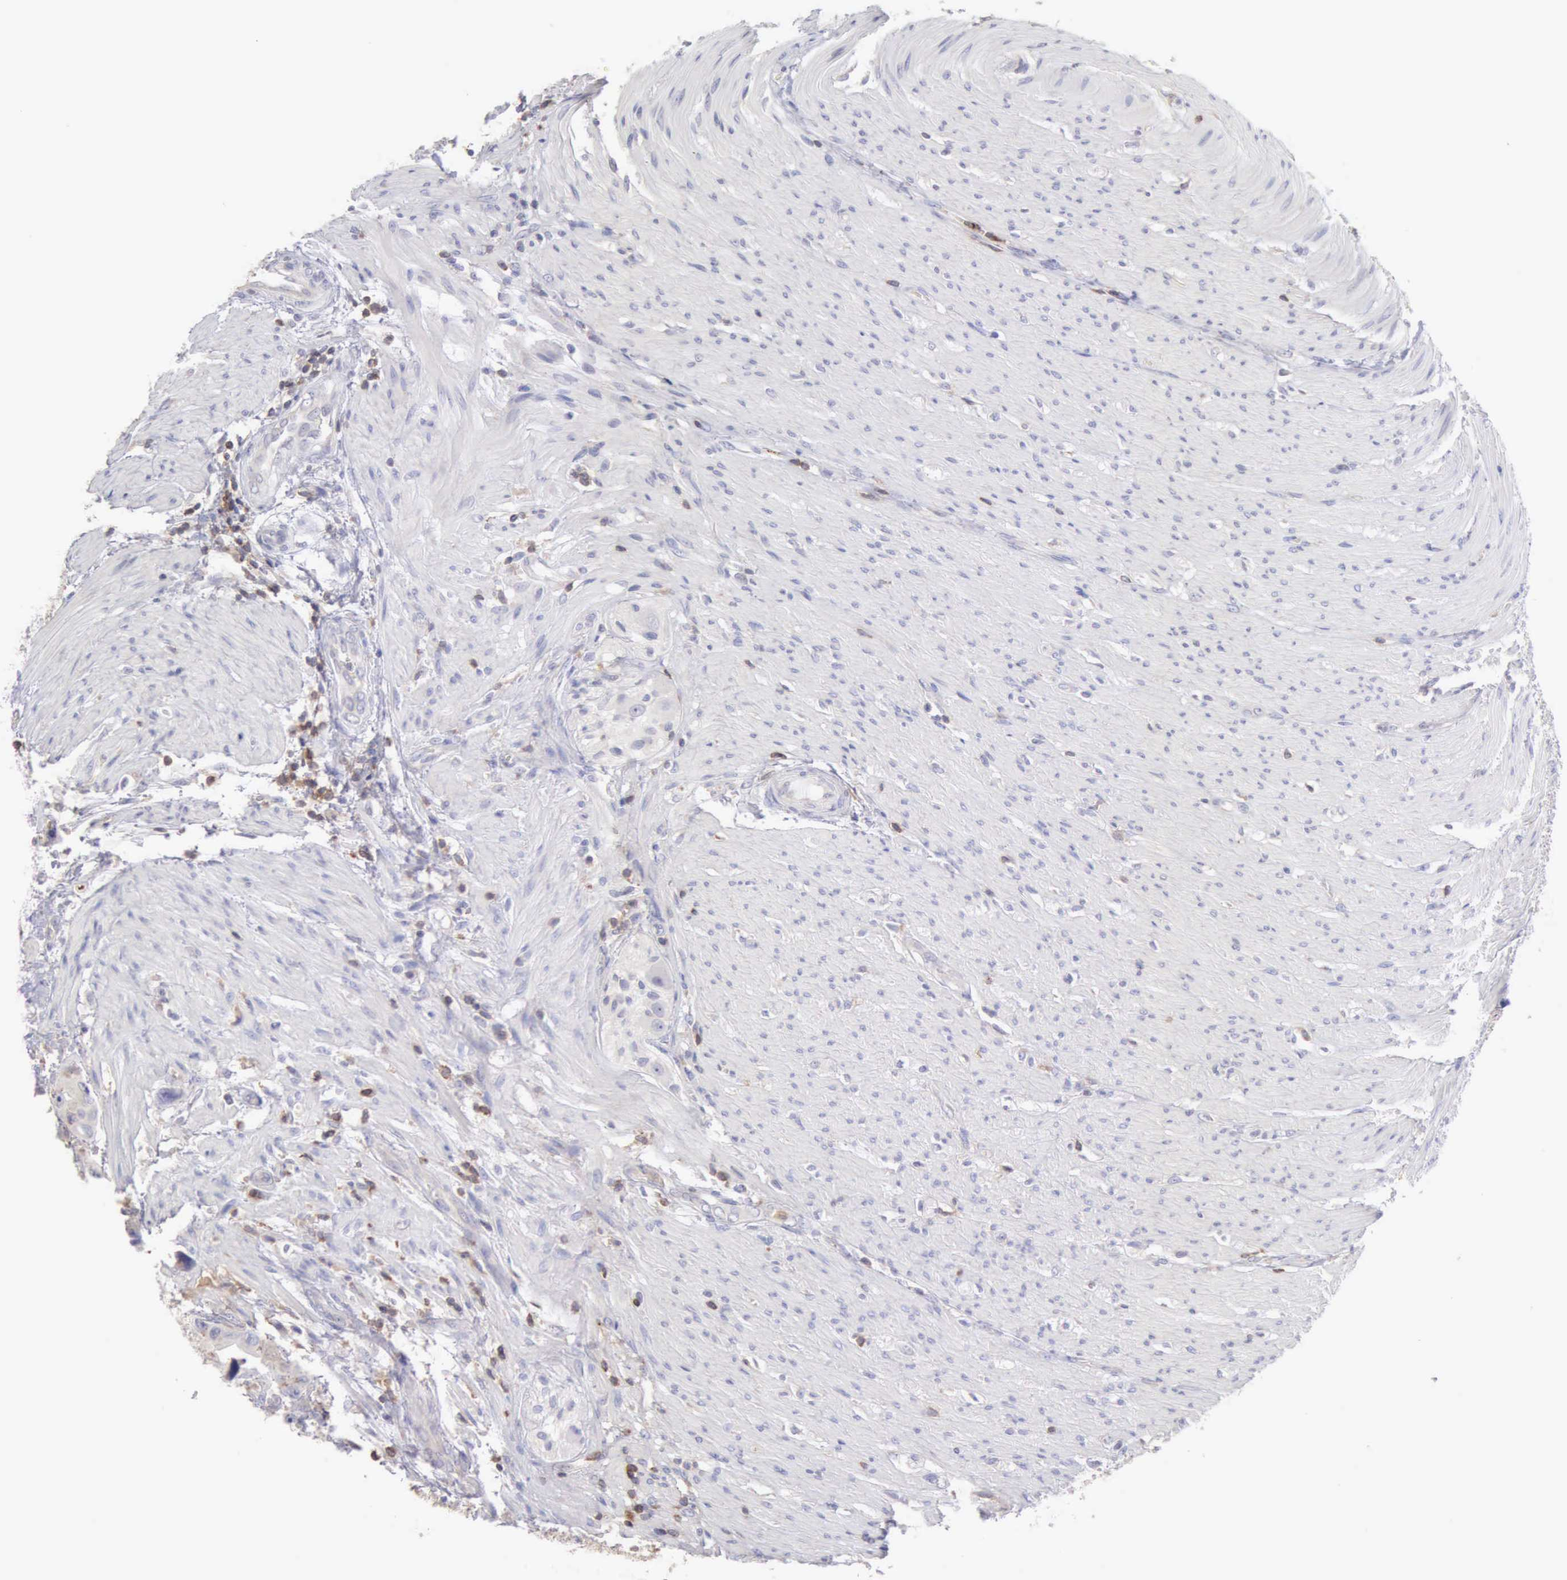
{"staining": {"intensity": "weak", "quantity": "<25%", "location": "cytoplasmic/membranous"}, "tissue": "colorectal cancer", "cell_type": "Tumor cells", "image_type": "cancer", "snomed": [{"axis": "morphology", "description": "Adenocarcinoma, NOS"}, {"axis": "topography", "description": "Colon"}], "caption": "DAB immunohistochemical staining of colorectal cancer (adenocarcinoma) demonstrates no significant positivity in tumor cells.", "gene": "SASH3", "patient": {"sex": "female", "age": 46}}